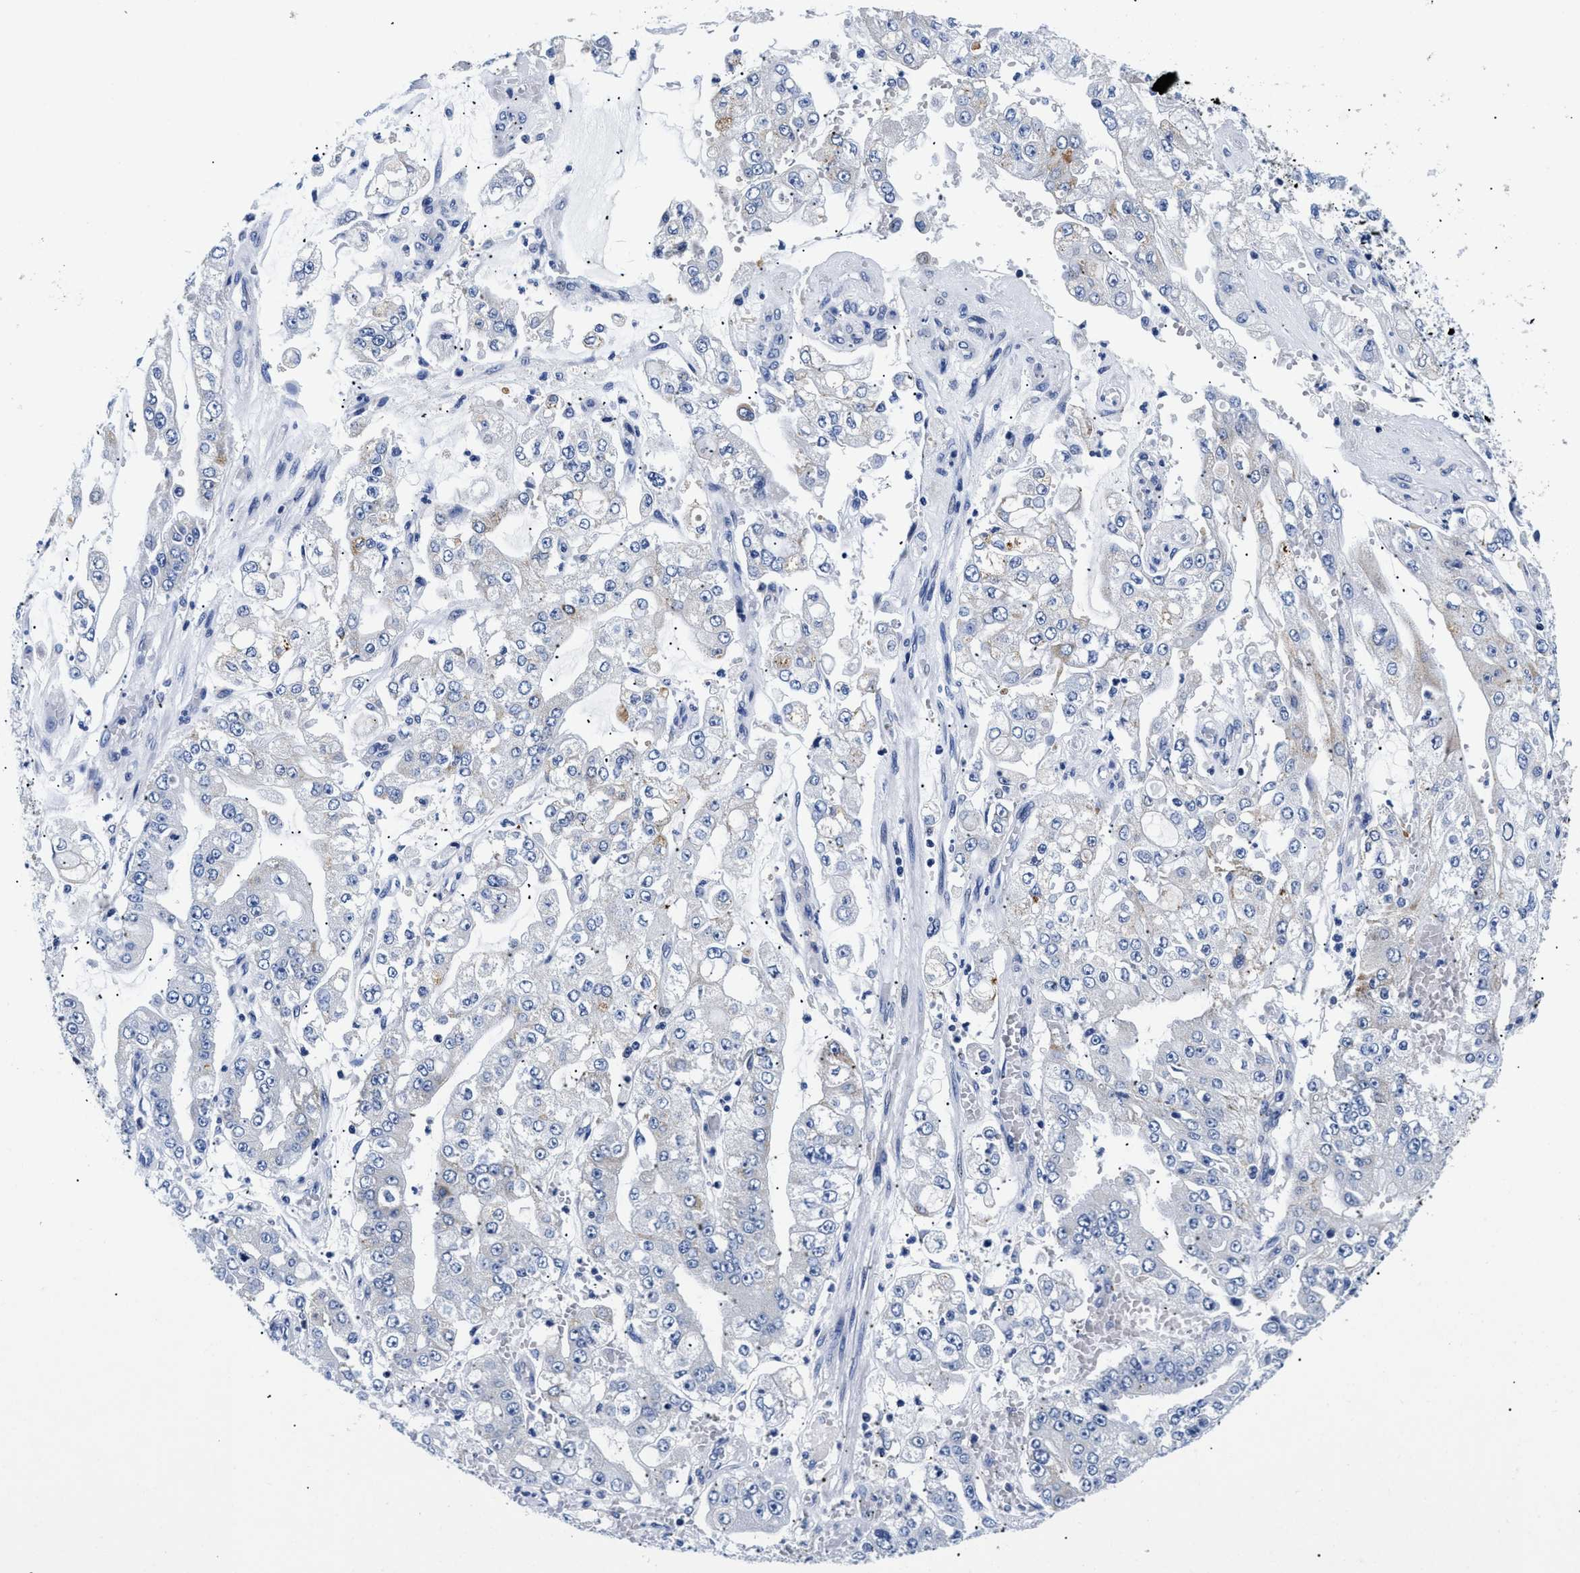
{"staining": {"intensity": "negative", "quantity": "none", "location": "none"}, "tissue": "stomach cancer", "cell_type": "Tumor cells", "image_type": "cancer", "snomed": [{"axis": "morphology", "description": "Adenocarcinoma, NOS"}, {"axis": "topography", "description": "Stomach"}], "caption": "Tumor cells are negative for protein expression in human stomach cancer (adenocarcinoma).", "gene": "MEA1", "patient": {"sex": "male", "age": 76}}